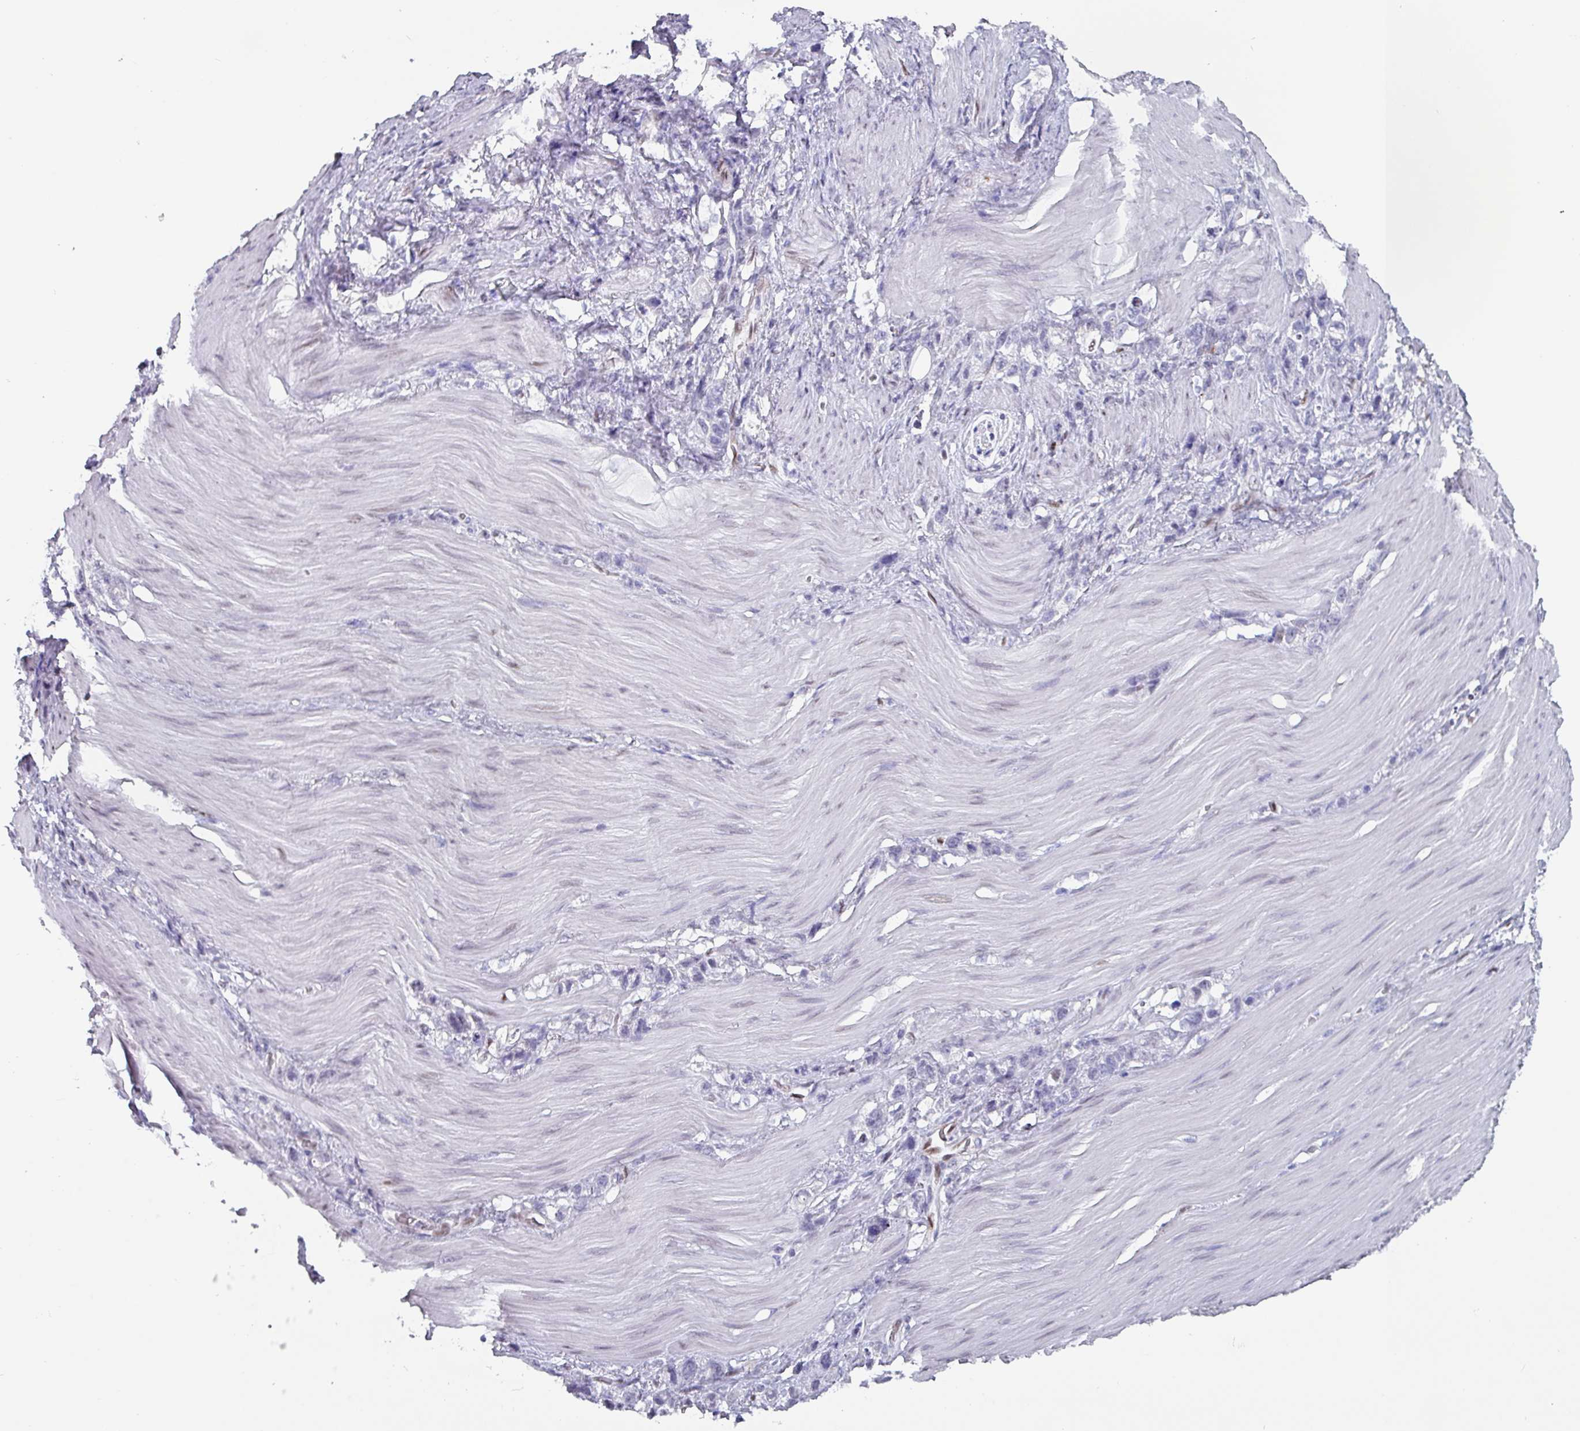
{"staining": {"intensity": "negative", "quantity": "none", "location": "none"}, "tissue": "stomach cancer", "cell_type": "Tumor cells", "image_type": "cancer", "snomed": [{"axis": "morphology", "description": "Adenocarcinoma, NOS"}, {"axis": "topography", "description": "Stomach"}], "caption": "This is a histopathology image of immunohistochemistry staining of adenocarcinoma (stomach), which shows no positivity in tumor cells.", "gene": "ZNF816-ZNF321P", "patient": {"sex": "female", "age": 65}}